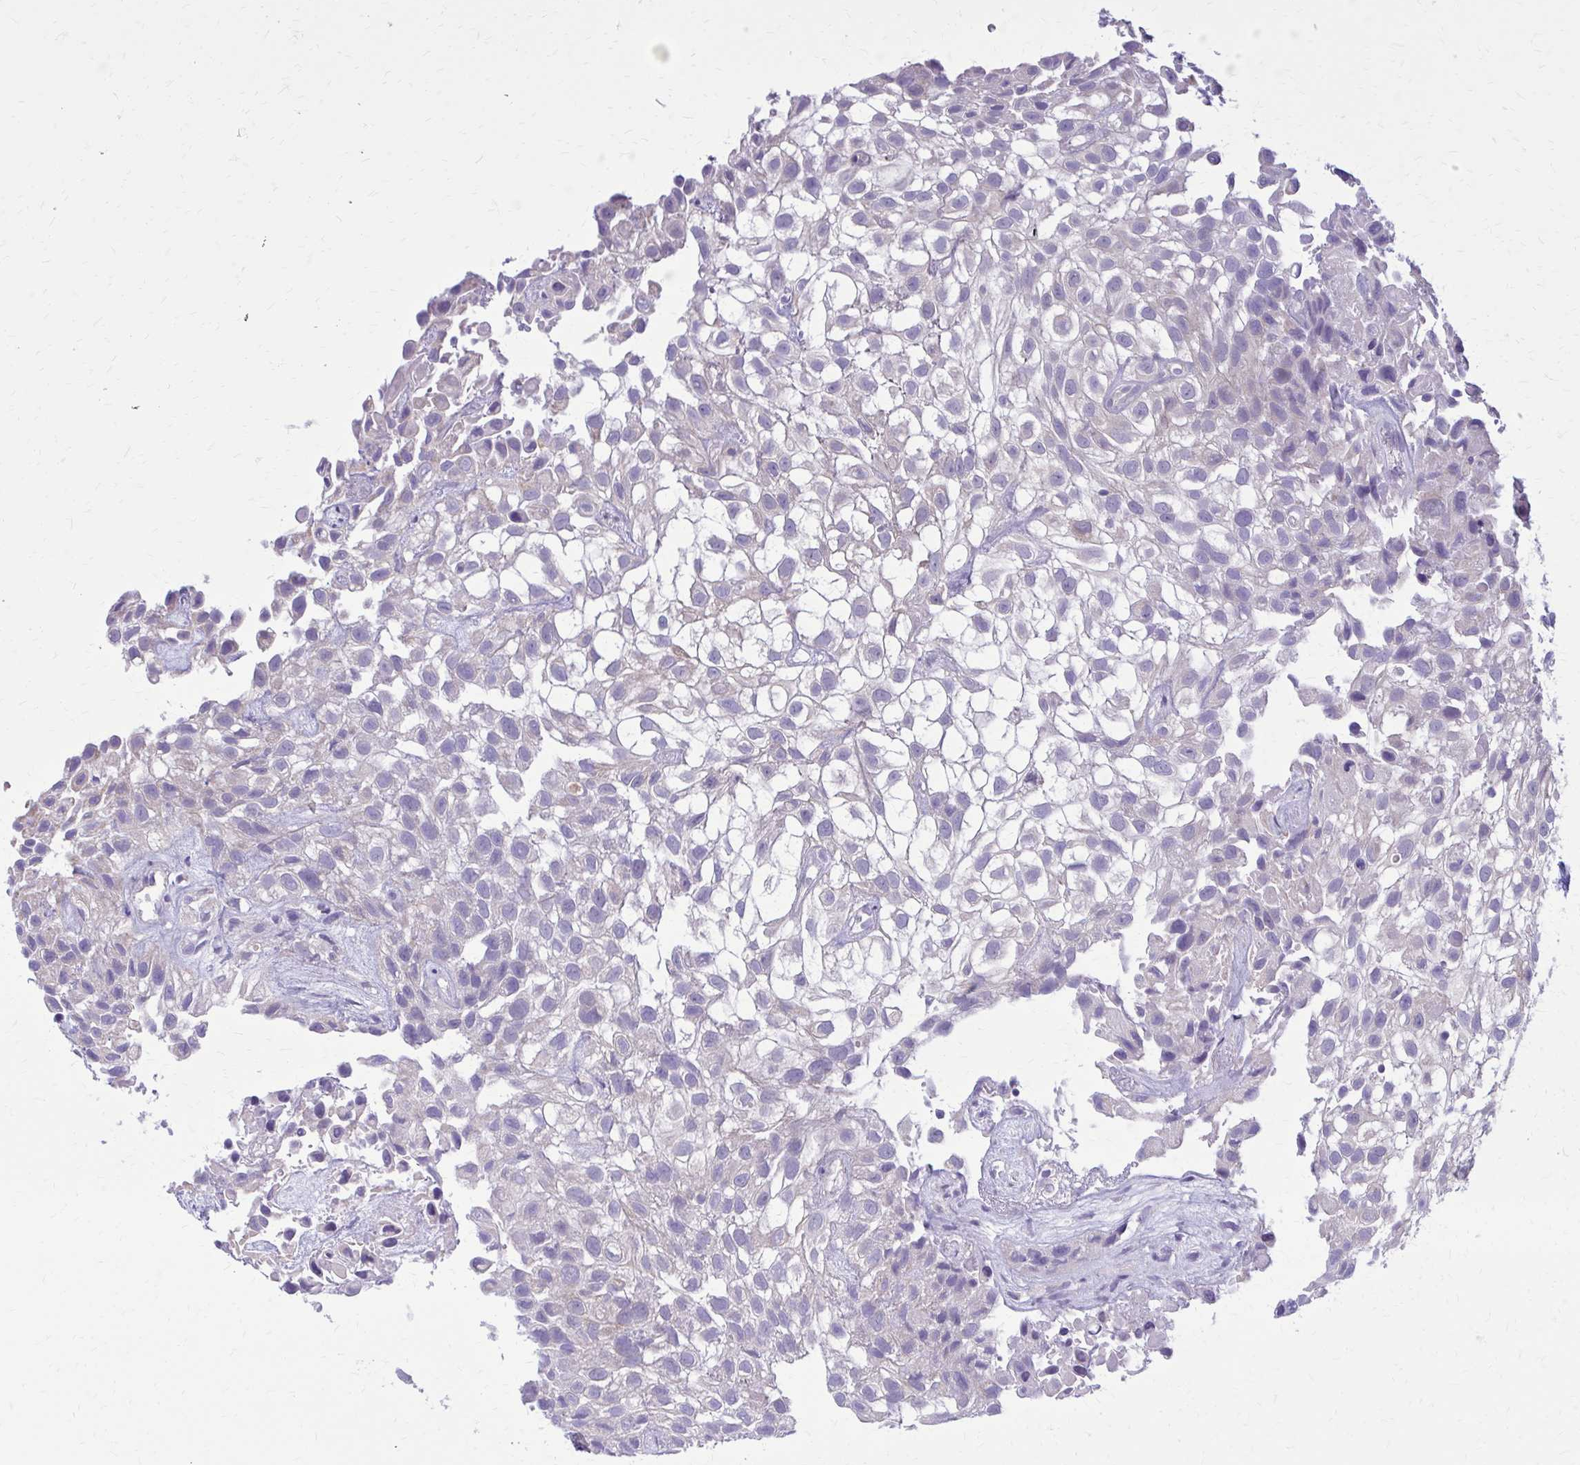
{"staining": {"intensity": "negative", "quantity": "none", "location": "none"}, "tissue": "urothelial cancer", "cell_type": "Tumor cells", "image_type": "cancer", "snomed": [{"axis": "morphology", "description": "Urothelial carcinoma, High grade"}, {"axis": "topography", "description": "Urinary bladder"}], "caption": "Image shows no significant protein positivity in tumor cells of urothelial carcinoma (high-grade).", "gene": "DBI", "patient": {"sex": "male", "age": 56}}